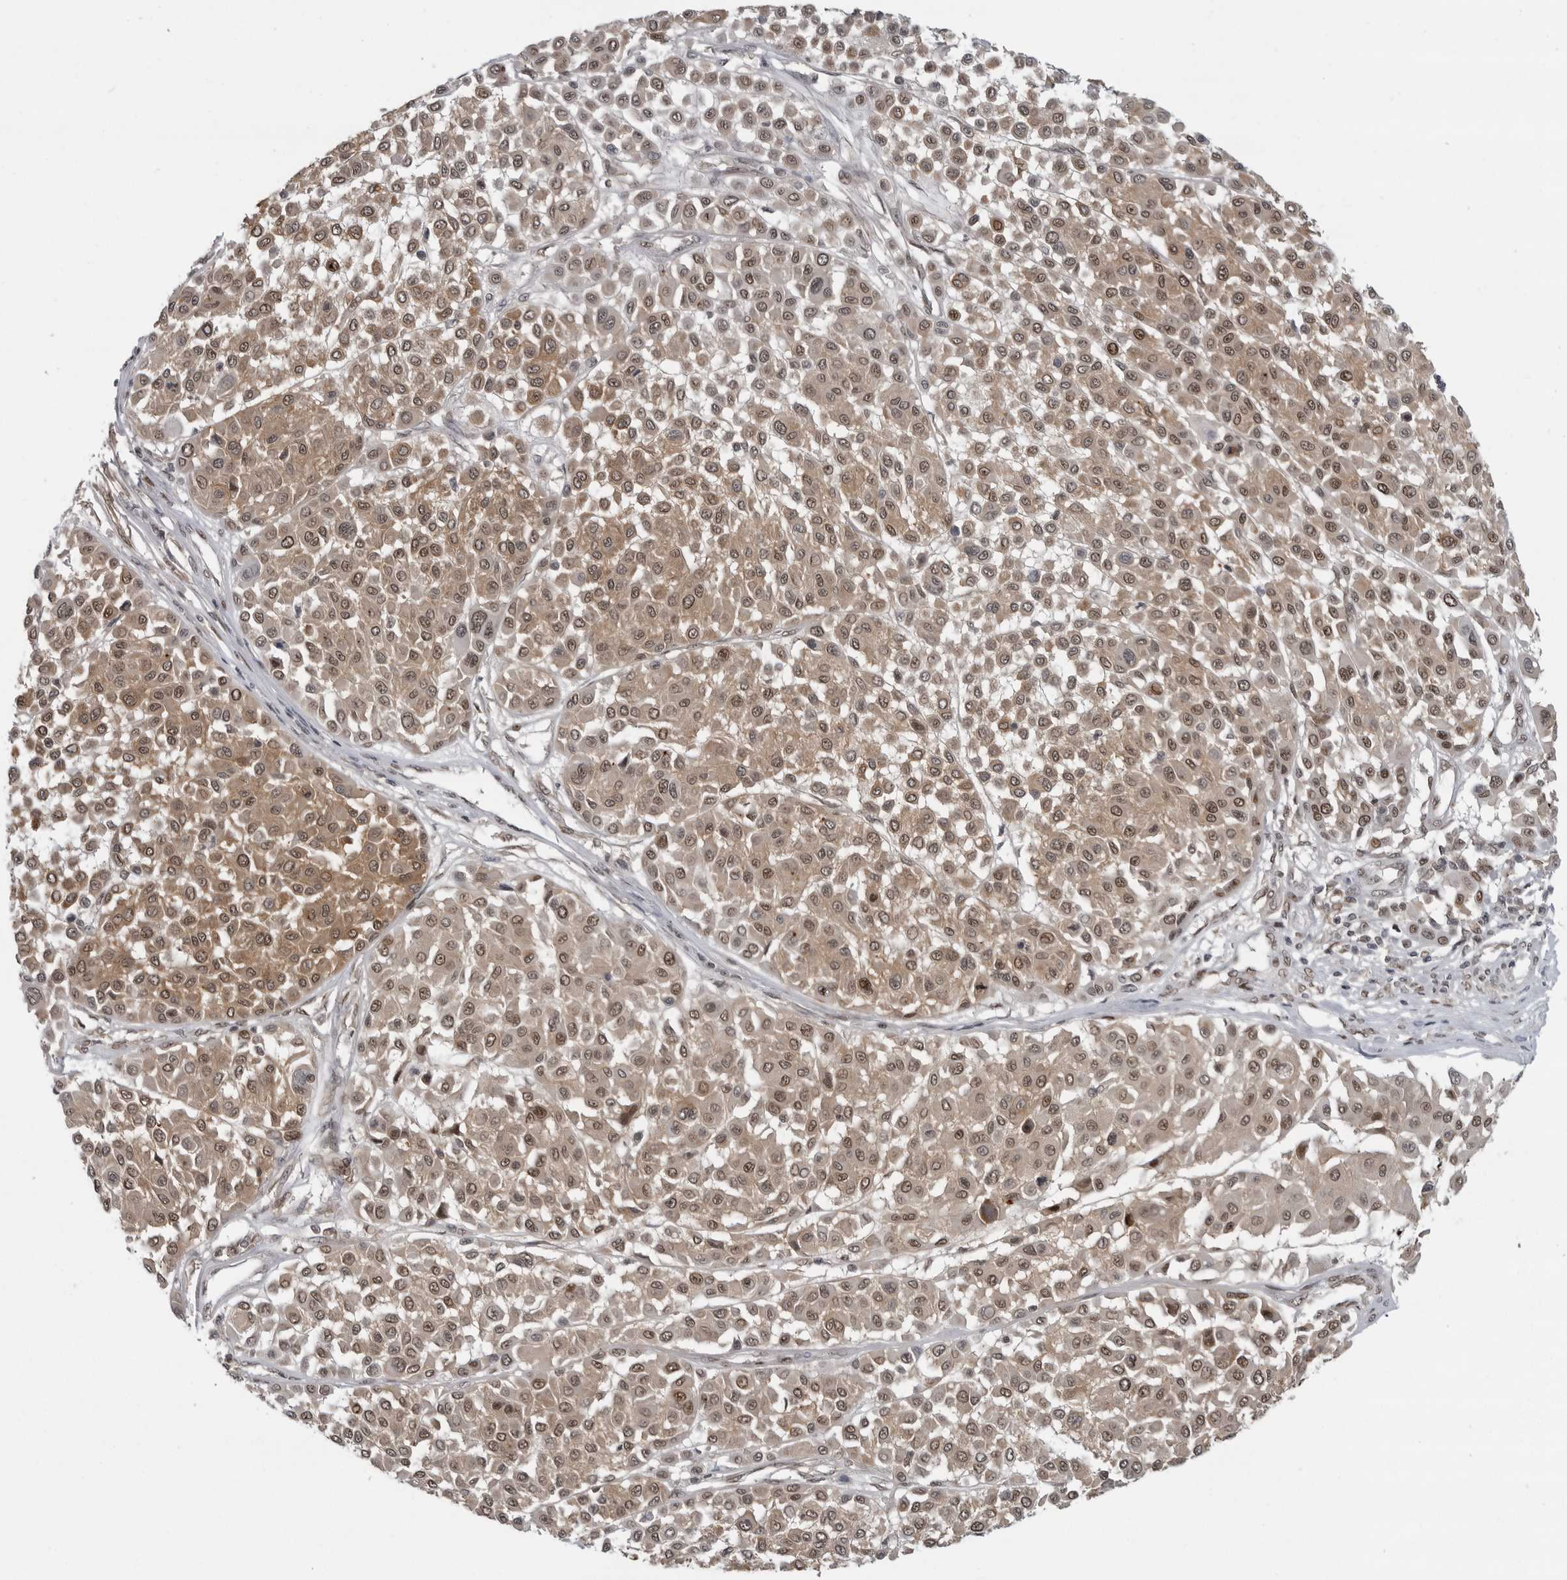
{"staining": {"intensity": "moderate", "quantity": ">75%", "location": "cytoplasmic/membranous,nuclear"}, "tissue": "melanoma", "cell_type": "Tumor cells", "image_type": "cancer", "snomed": [{"axis": "morphology", "description": "Malignant melanoma, Metastatic site"}, {"axis": "topography", "description": "Soft tissue"}], "caption": "Melanoma stained with DAB (3,3'-diaminobenzidine) immunohistochemistry (IHC) demonstrates medium levels of moderate cytoplasmic/membranous and nuclear staining in approximately >75% of tumor cells.", "gene": "C8orf58", "patient": {"sex": "male", "age": 41}}